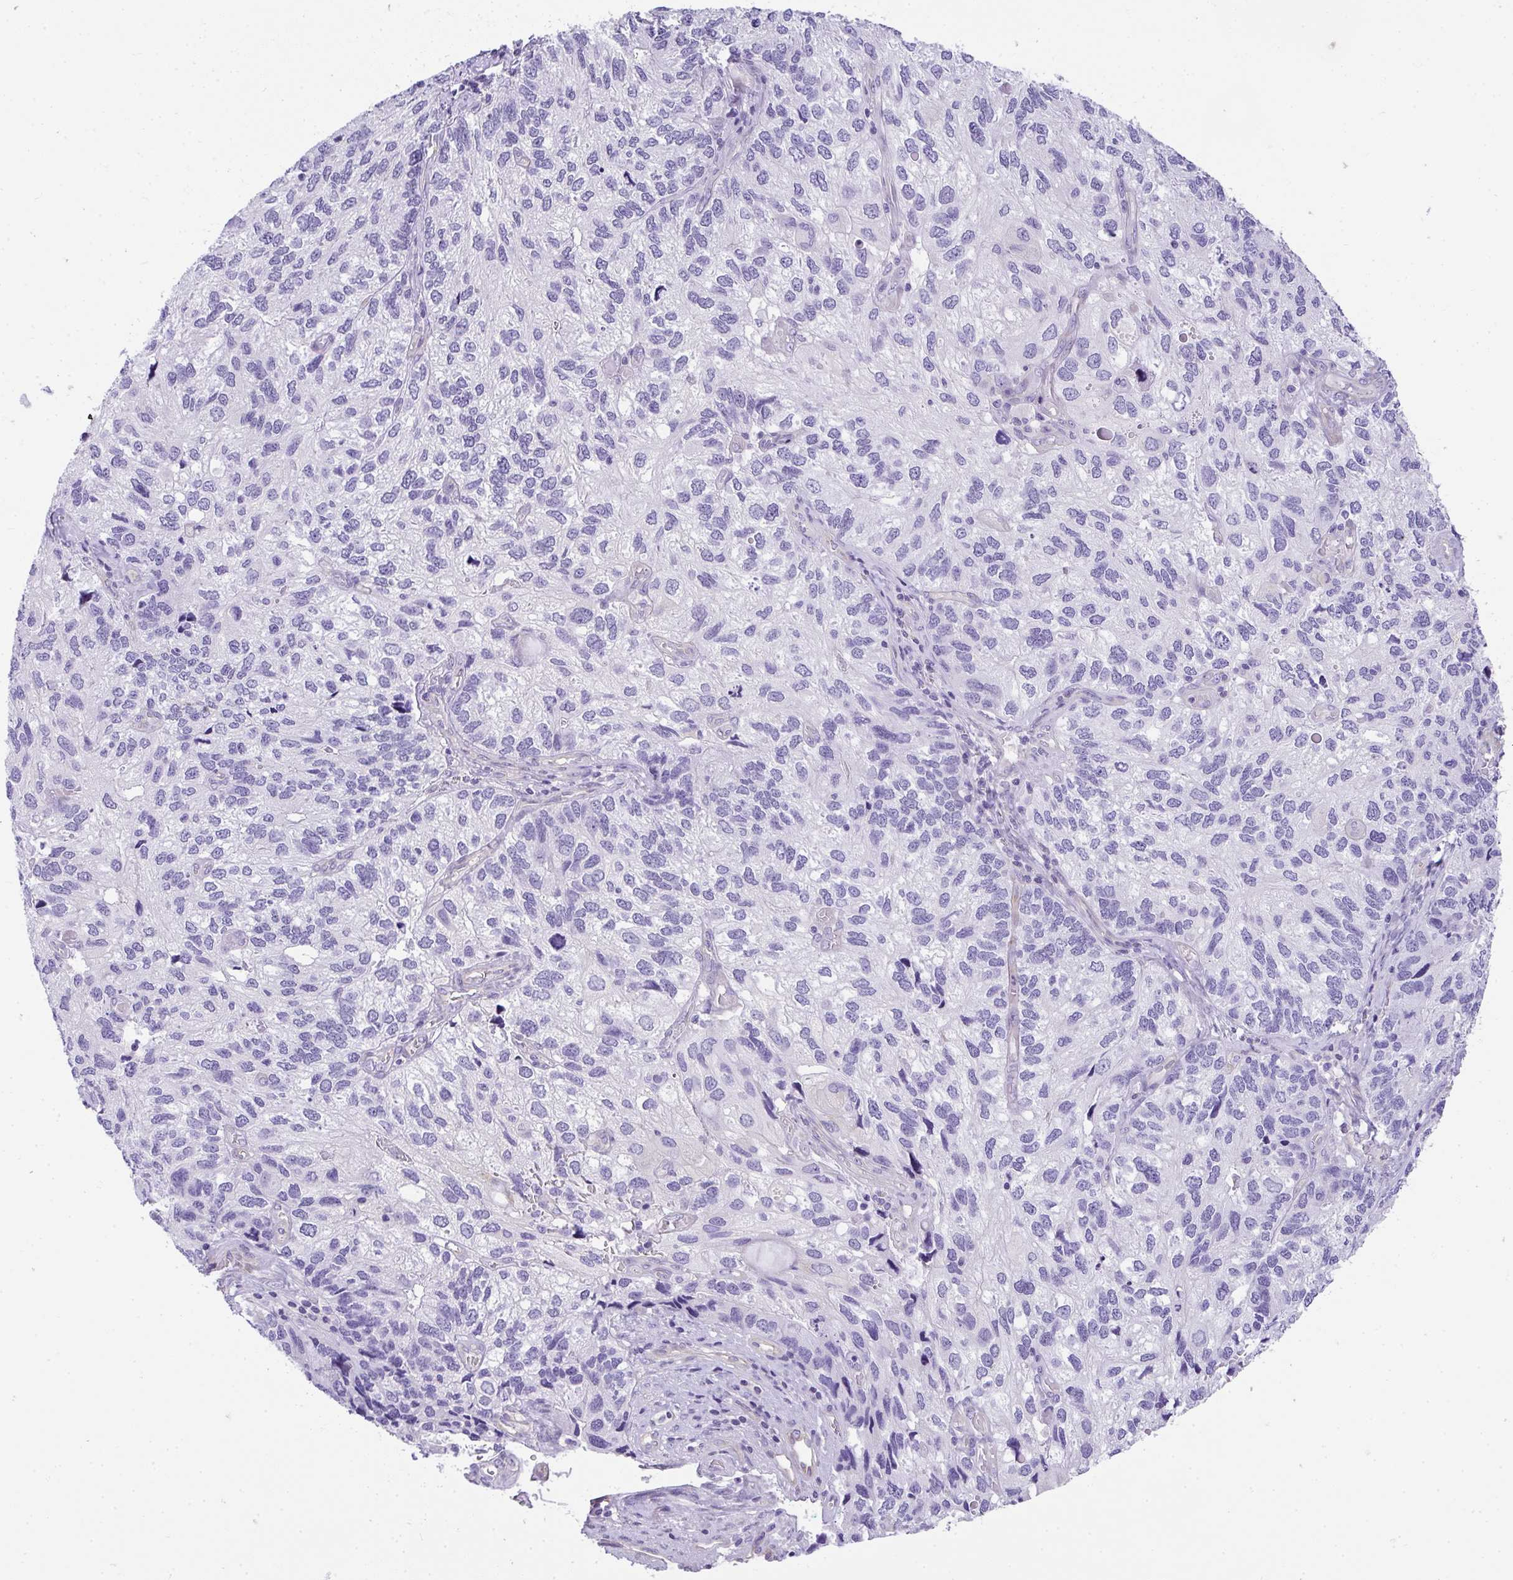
{"staining": {"intensity": "negative", "quantity": "none", "location": "none"}, "tissue": "endometrial cancer", "cell_type": "Tumor cells", "image_type": "cancer", "snomed": [{"axis": "morphology", "description": "Carcinoma, NOS"}, {"axis": "topography", "description": "Uterus"}], "caption": "Immunohistochemical staining of endometrial carcinoma shows no significant expression in tumor cells.", "gene": "PLPPR3", "patient": {"sex": "female", "age": 76}}